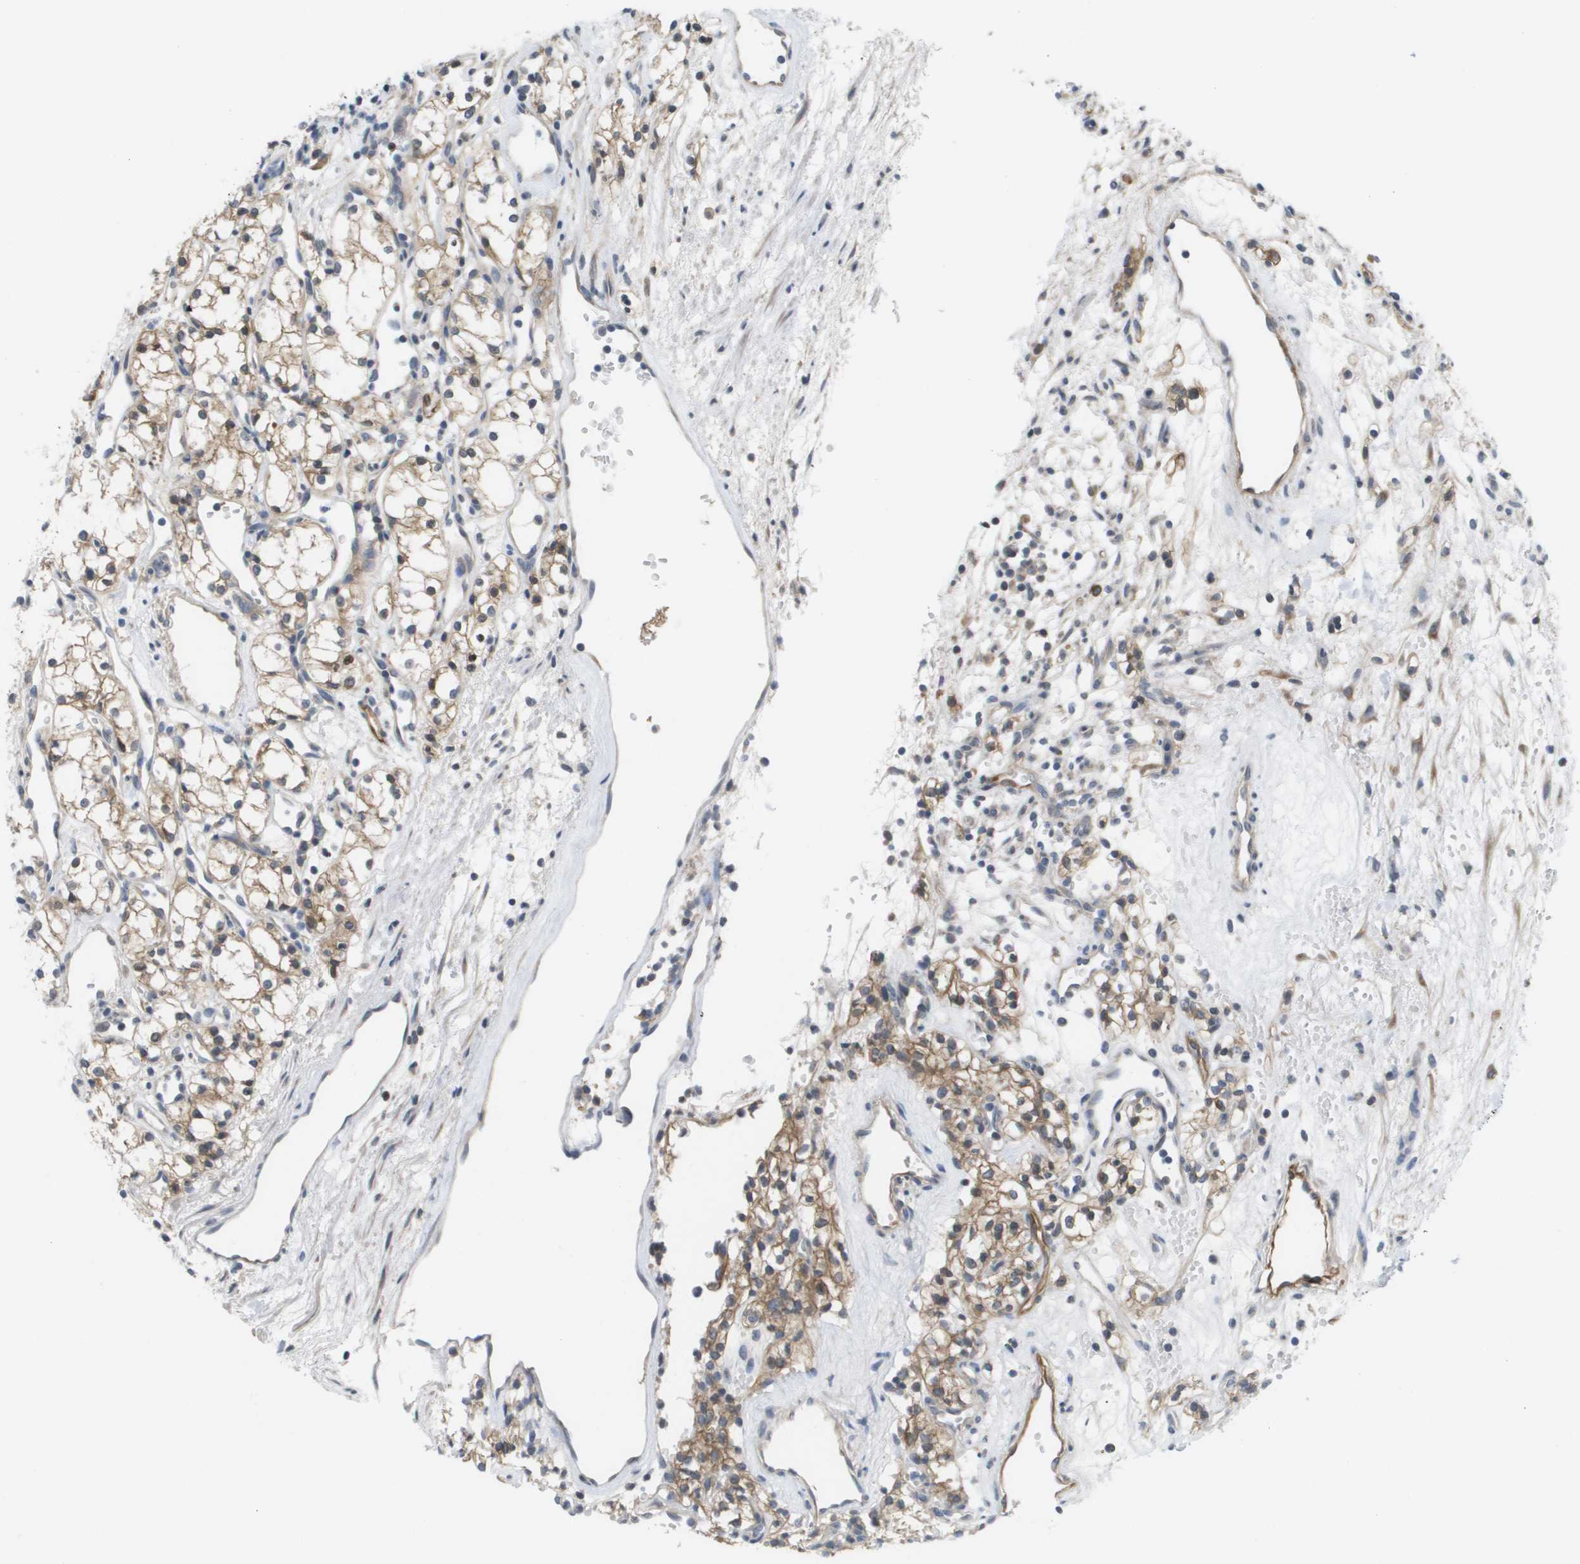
{"staining": {"intensity": "weak", "quantity": ">75%", "location": "cytoplasmic/membranous"}, "tissue": "renal cancer", "cell_type": "Tumor cells", "image_type": "cancer", "snomed": [{"axis": "morphology", "description": "Adenocarcinoma, NOS"}, {"axis": "topography", "description": "Kidney"}], "caption": "Renal adenocarcinoma stained for a protein (brown) shows weak cytoplasmic/membranous positive expression in approximately >75% of tumor cells.", "gene": "MARCHF8", "patient": {"sex": "male", "age": 59}}